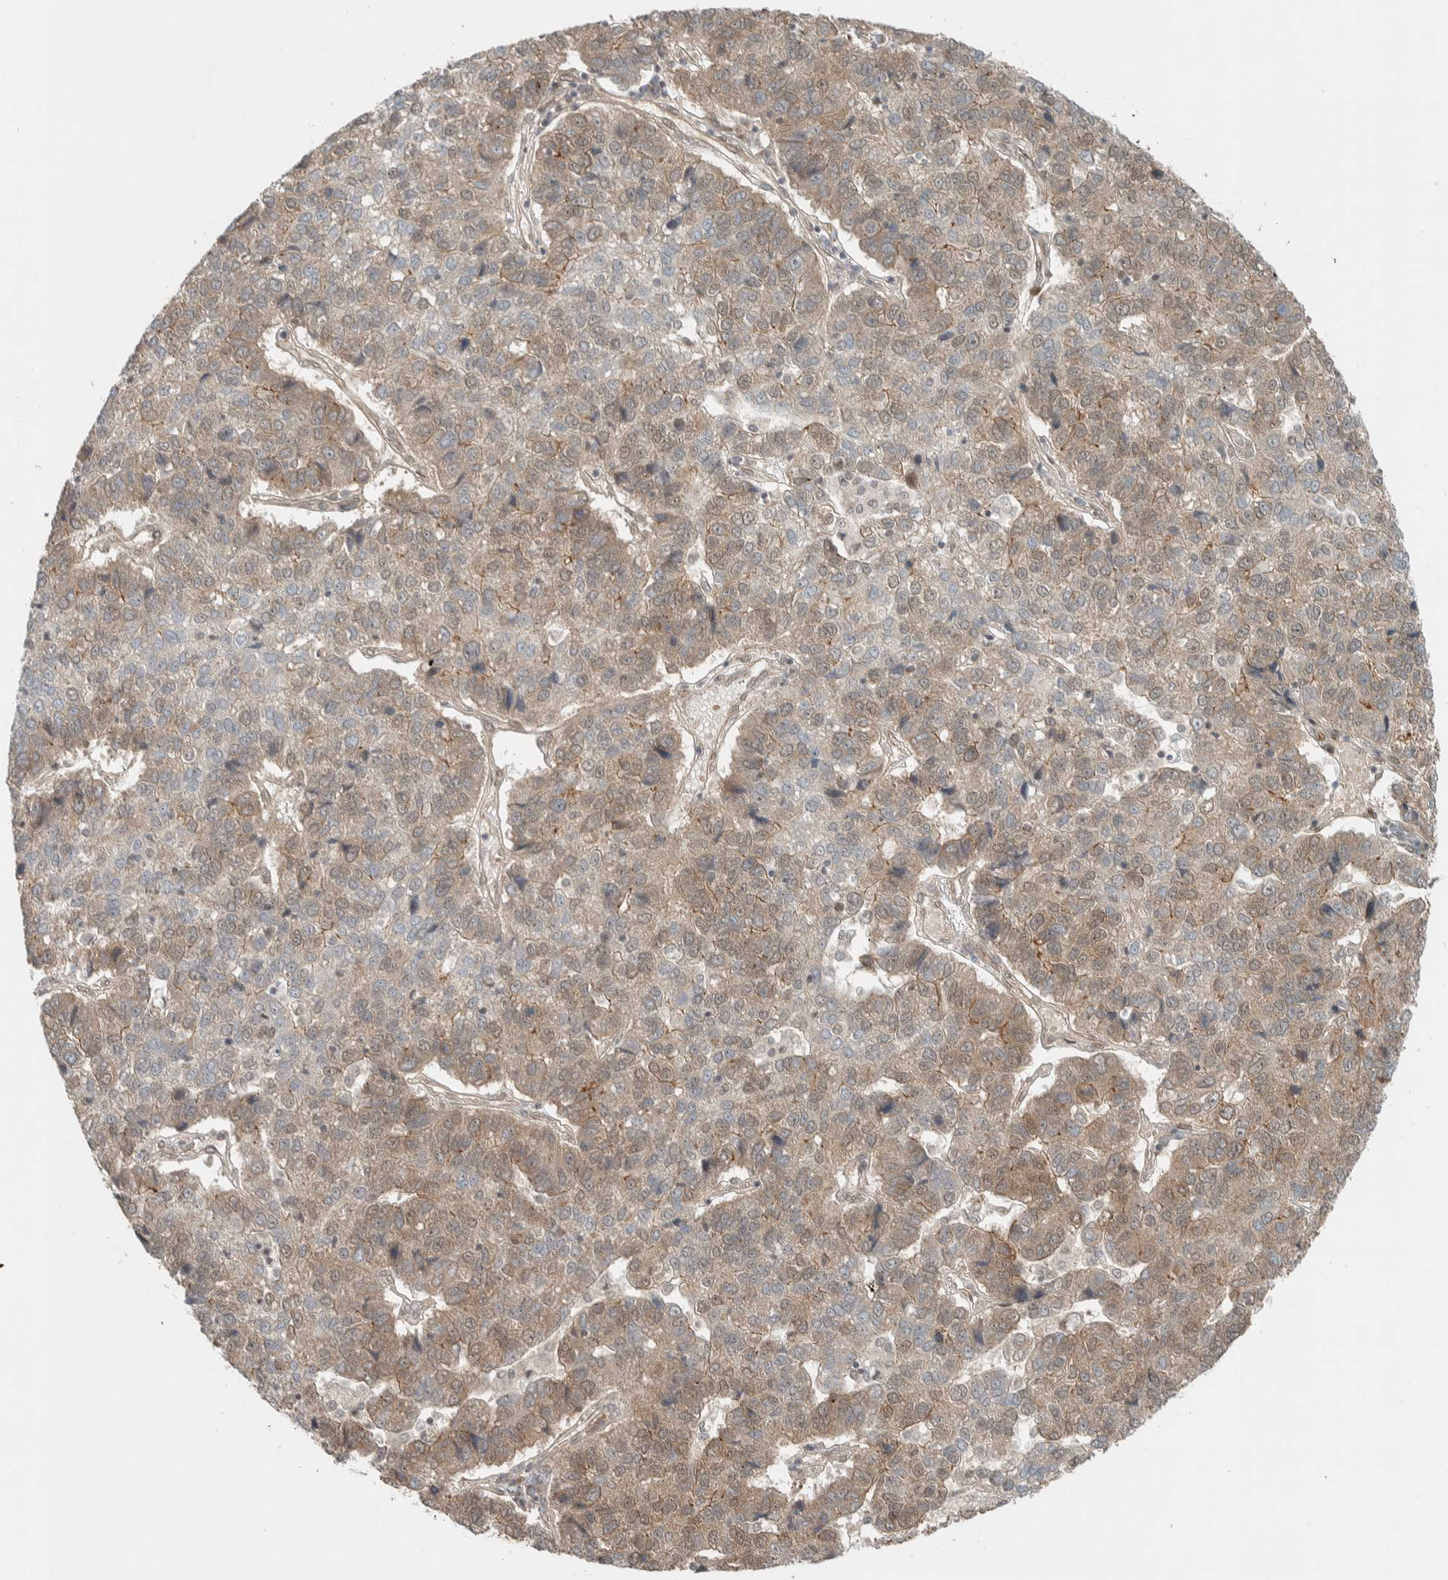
{"staining": {"intensity": "weak", "quantity": ">75%", "location": "cytoplasmic/membranous"}, "tissue": "pancreatic cancer", "cell_type": "Tumor cells", "image_type": "cancer", "snomed": [{"axis": "morphology", "description": "Adenocarcinoma, NOS"}, {"axis": "topography", "description": "Pancreas"}], "caption": "This photomicrograph shows IHC staining of adenocarcinoma (pancreatic), with low weak cytoplasmic/membranous staining in approximately >75% of tumor cells.", "gene": "STXBP4", "patient": {"sex": "female", "age": 61}}